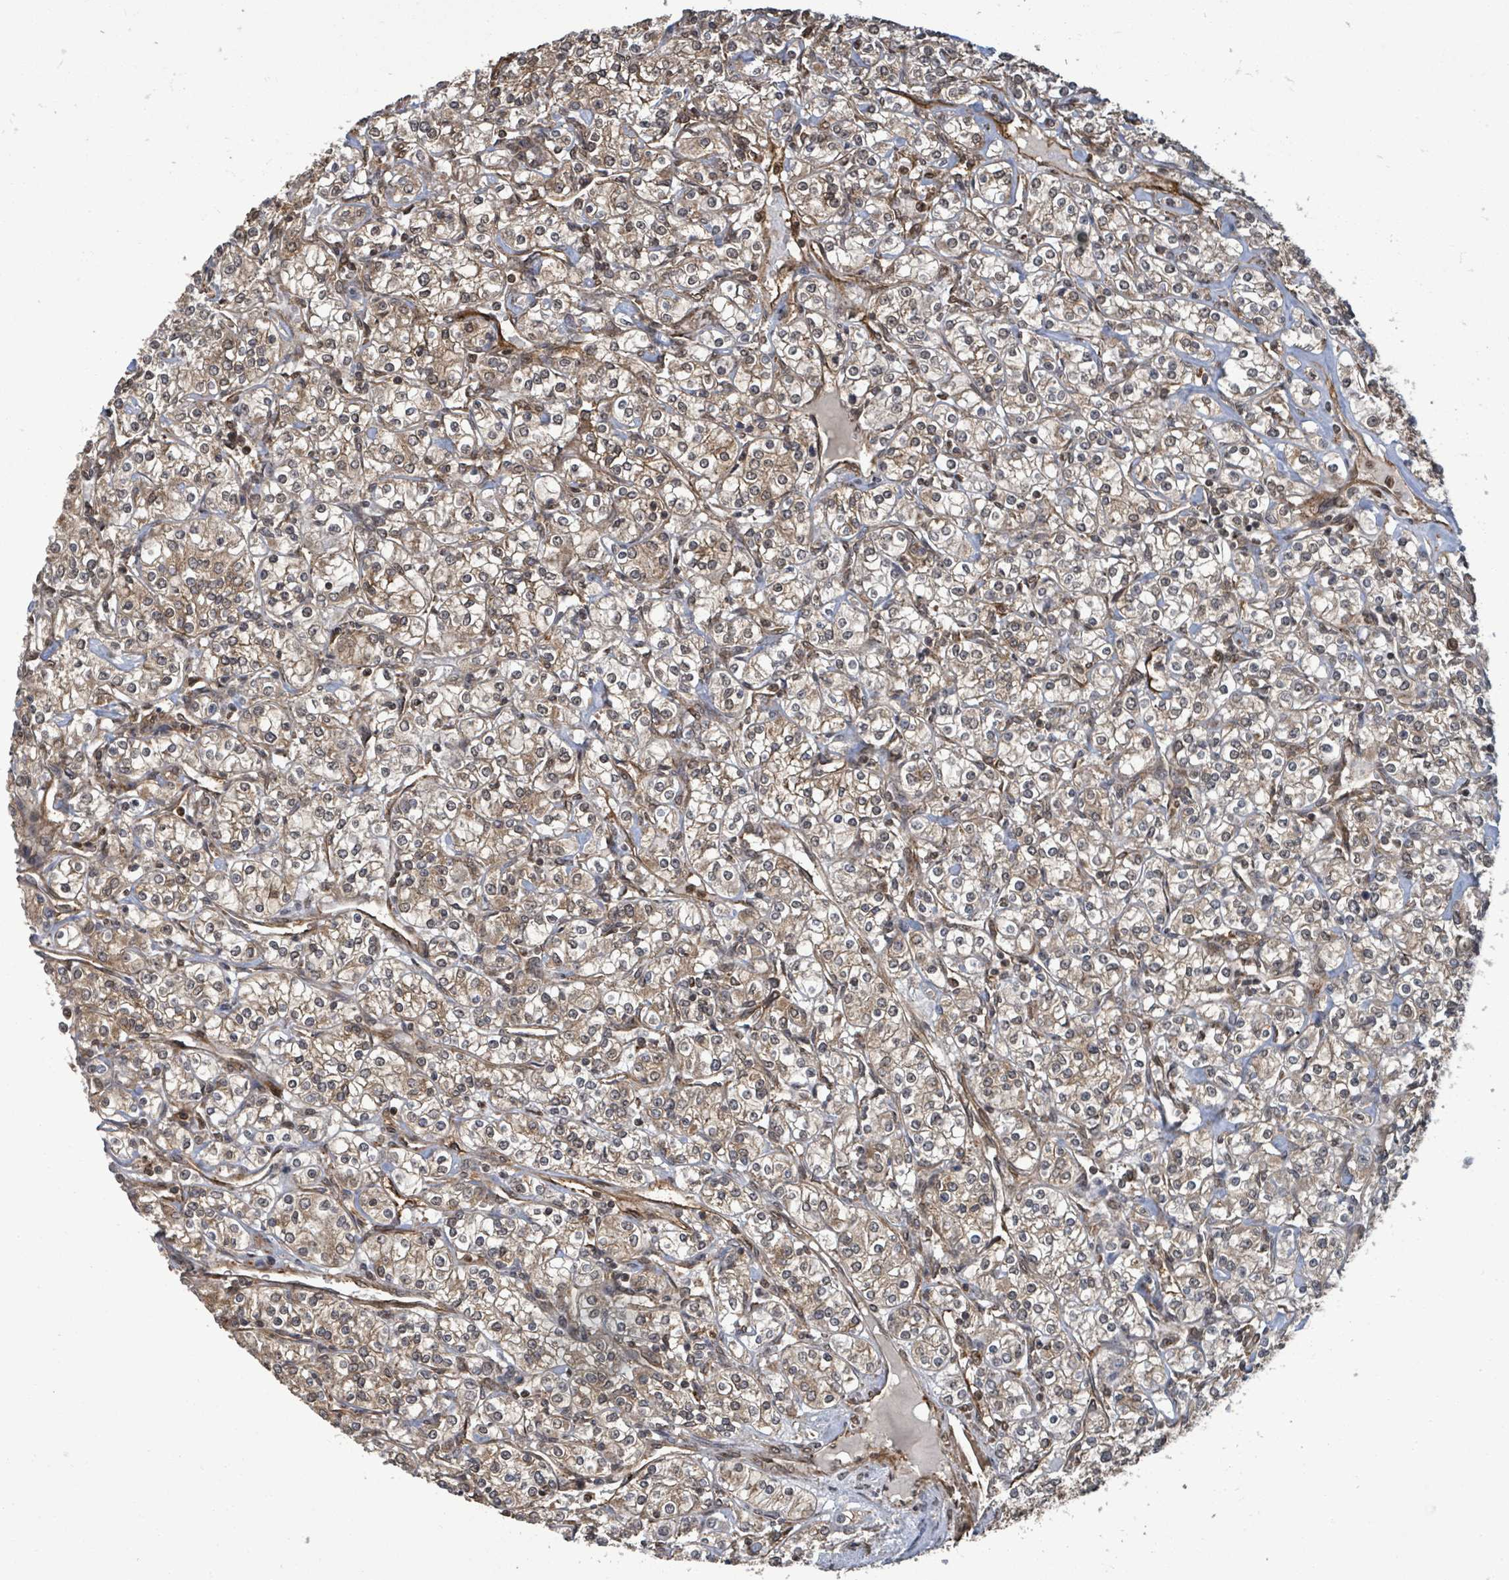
{"staining": {"intensity": "moderate", "quantity": ">75%", "location": "cytoplasmic/membranous,nuclear"}, "tissue": "renal cancer", "cell_type": "Tumor cells", "image_type": "cancer", "snomed": [{"axis": "morphology", "description": "Adenocarcinoma, NOS"}, {"axis": "topography", "description": "Kidney"}], "caption": "Immunohistochemistry (IHC) micrograph of renal adenocarcinoma stained for a protein (brown), which demonstrates medium levels of moderate cytoplasmic/membranous and nuclear staining in about >75% of tumor cells.", "gene": "KLC1", "patient": {"sex": "male", "age": 77}}